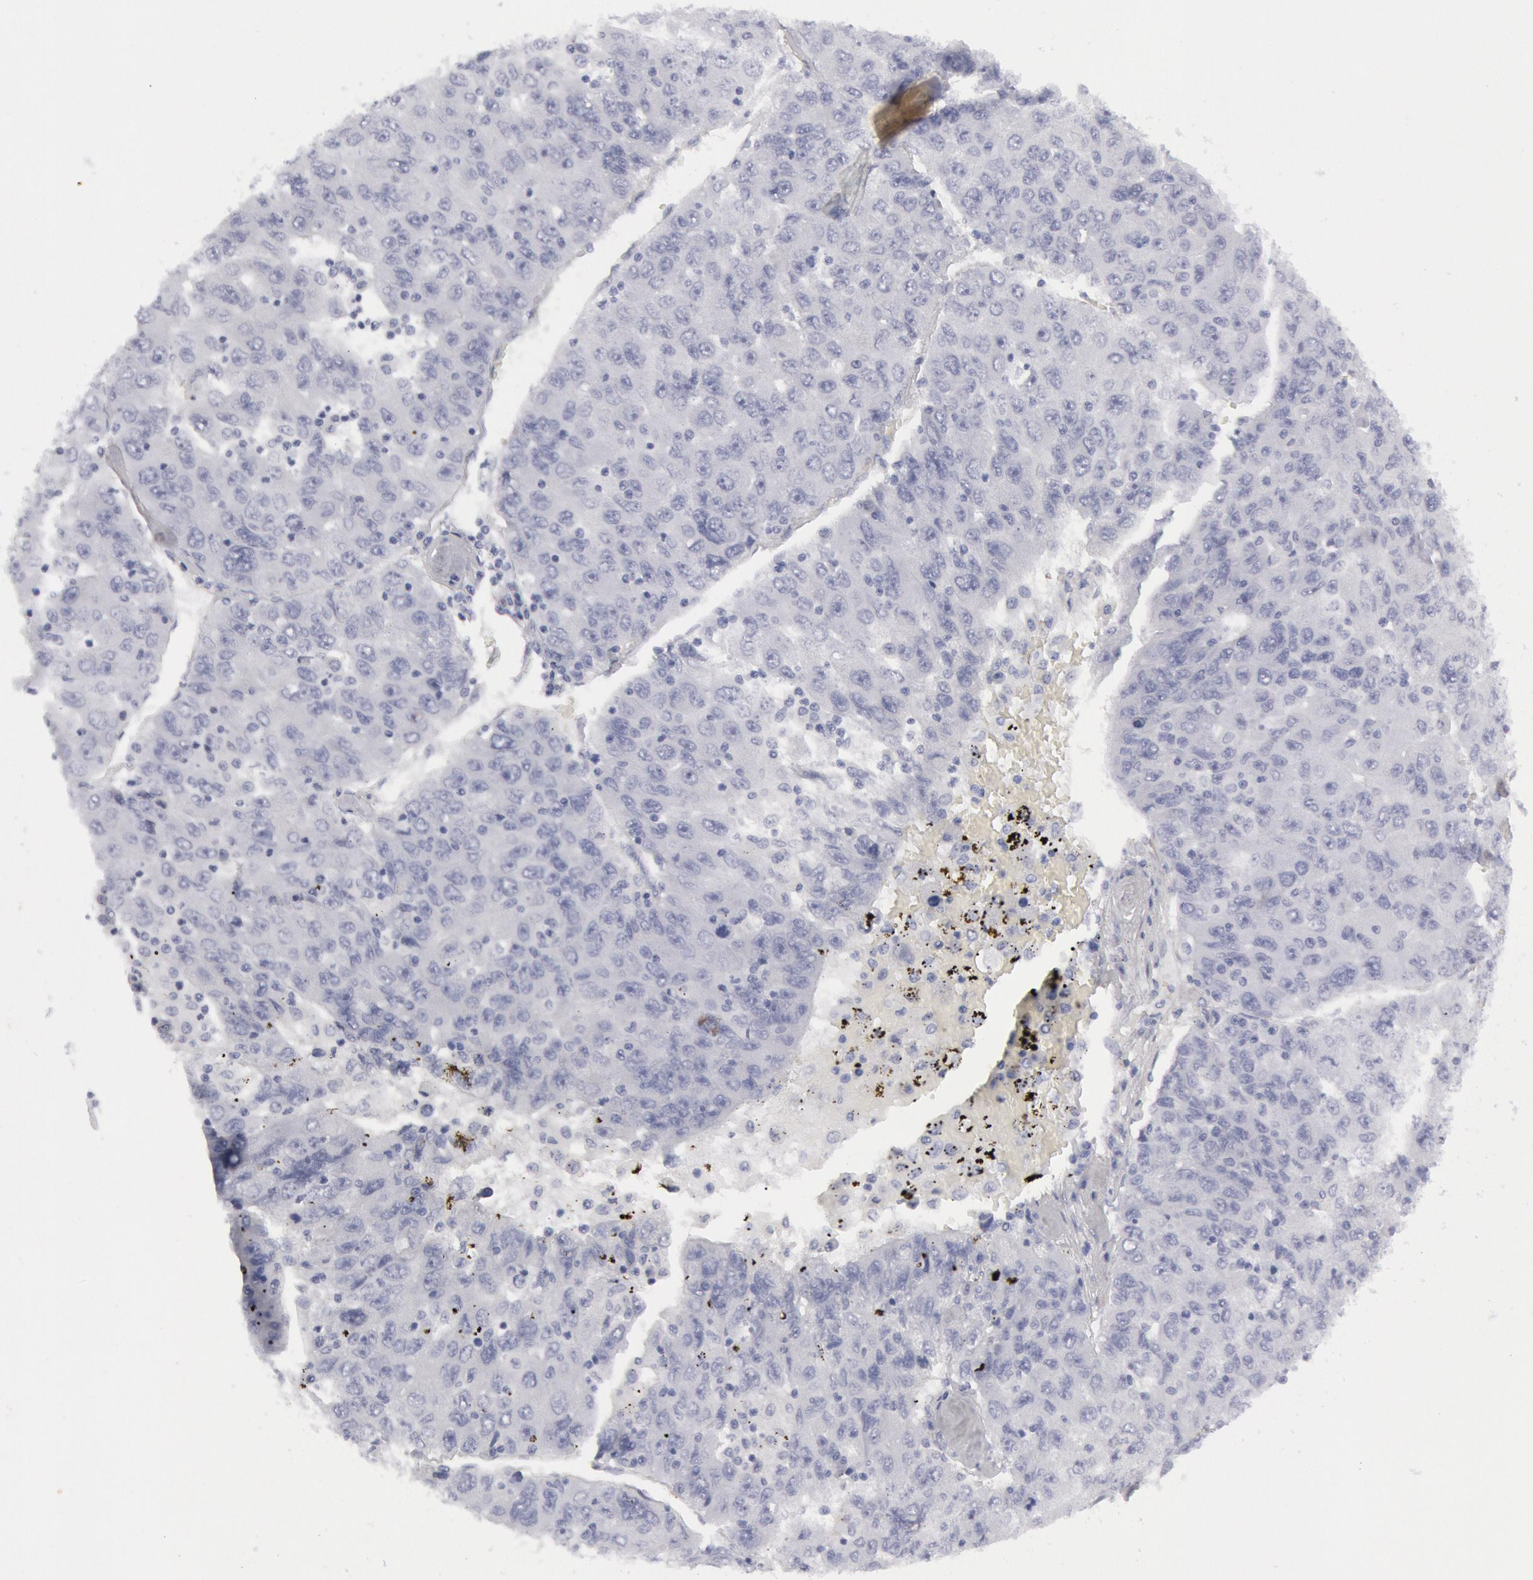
{"staining": {"intensity": "negative", "quantity": "none", "location": "none"}, "tissue": "liver cancer", "cell_type": "Tumor cells", "image_type": "cancer", "snomed": [{"axis": "morphology", "description": "Carcinoma, Hepatocellular, NOS"}, {"axis": "topography", "description": "Liver"}], "caption": "High magnification brightfield microscopy of hepatocellular carcinoma (liver) stained with DAB (3,3'-diaminobenzidine) (brown) and counterstained with hematoxylin (blue): tumor cells show no significant expression.", "gene": "FHL1", "patient": {"sex": "male", "age": 49}}